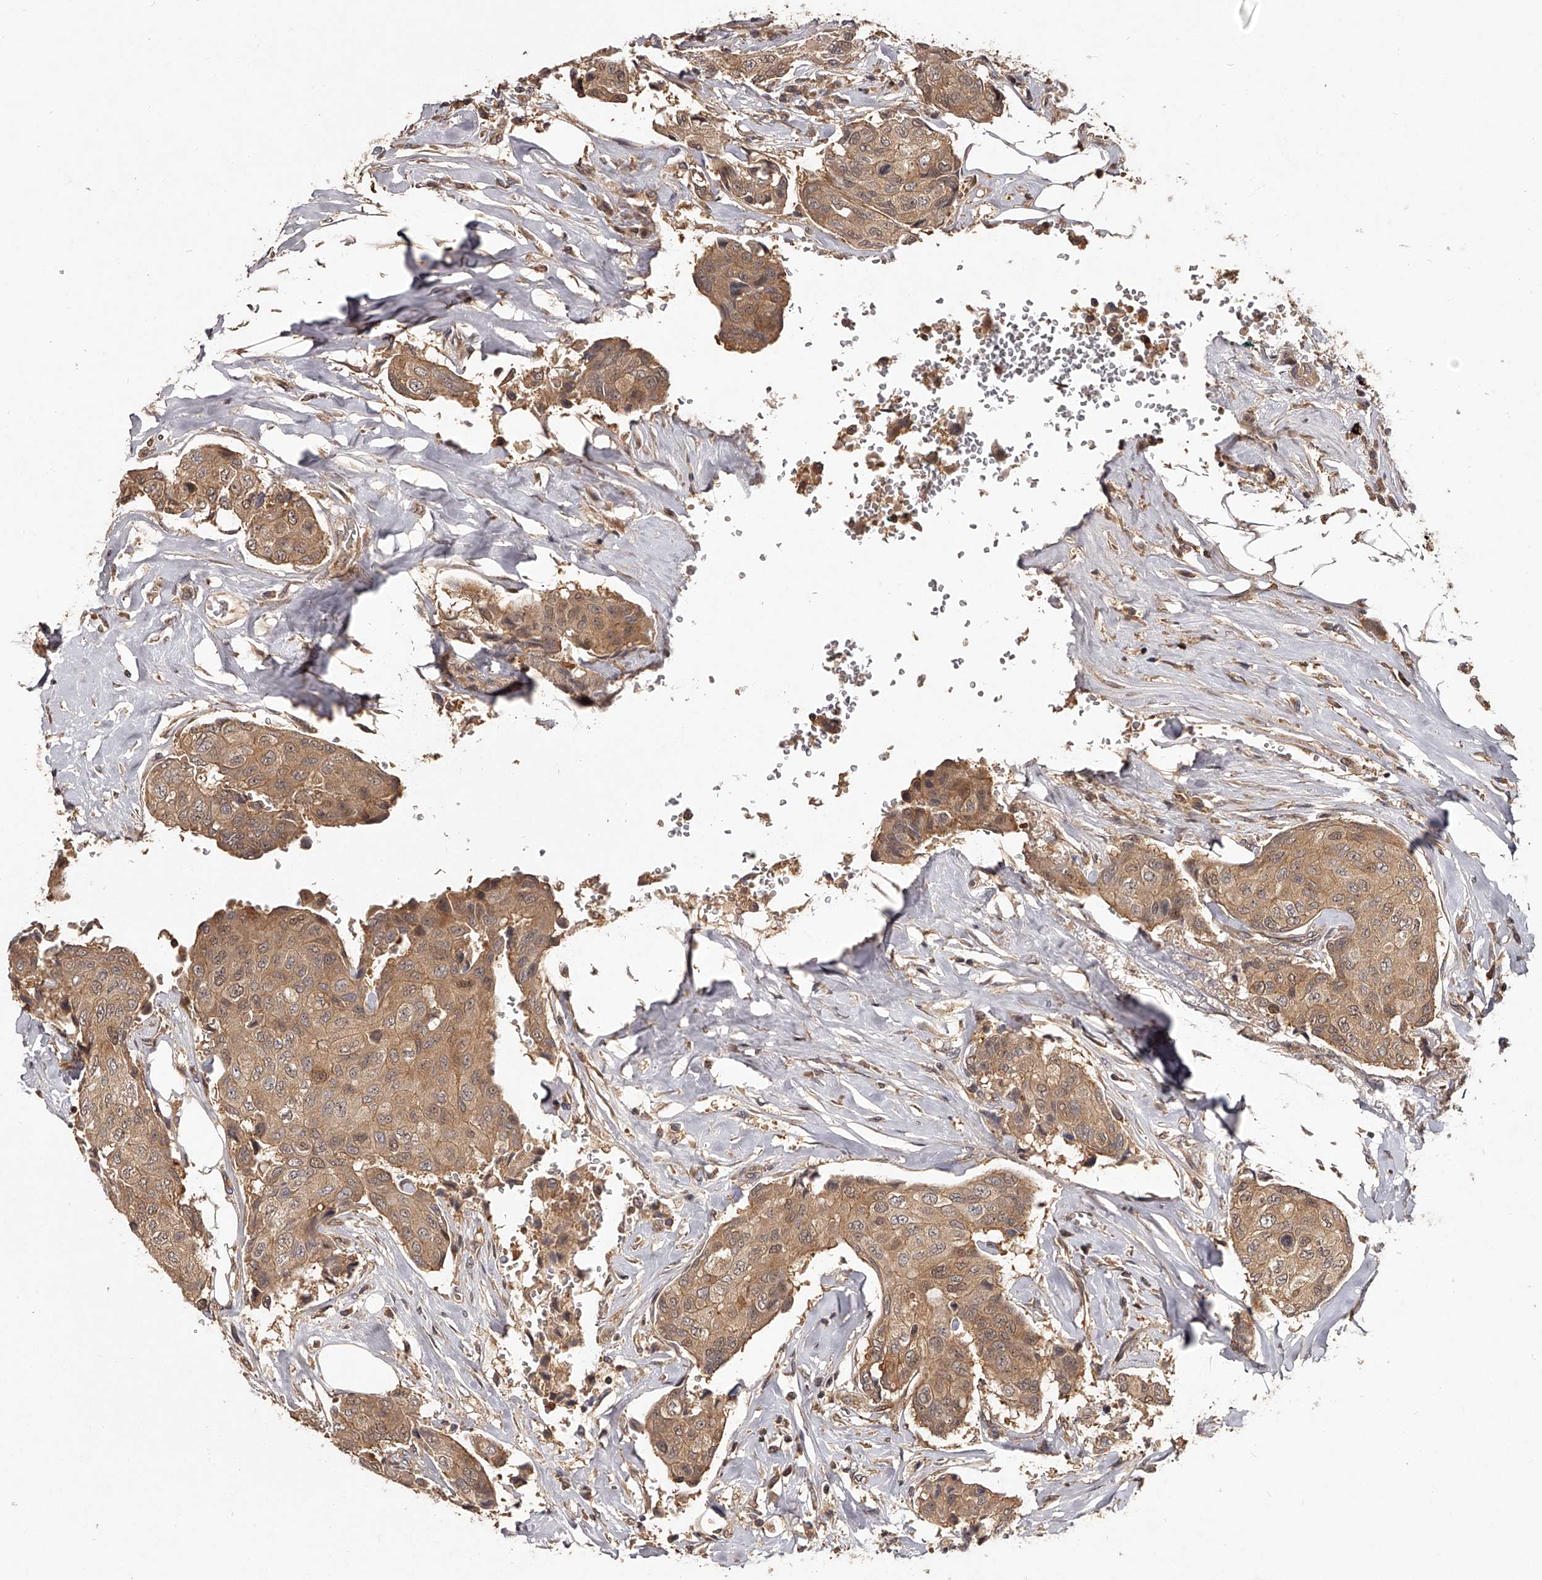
{"staining": {"intensity": "moderate", "quantity": ">75%", "location": "cytoplasmic/membranous,nuclear"}, "tissue": "breast cancer", "cell_type": "Tumor cells", "image_type": "cancer", "snomed": [{"axis": "morphology", "description": "Duct carcinoma"}, {"axis": "topography", "description": "Breast"}], "caption": "This is a photomicrograph of IHC staining of infiltrating ductal carcinoma (breast), which shows moderate positivity in the cytoplasmic/membranous and nuclear of tumor cells.", "gene": "CRYZL1", "patient": {"sex": "female", "age": 80}}